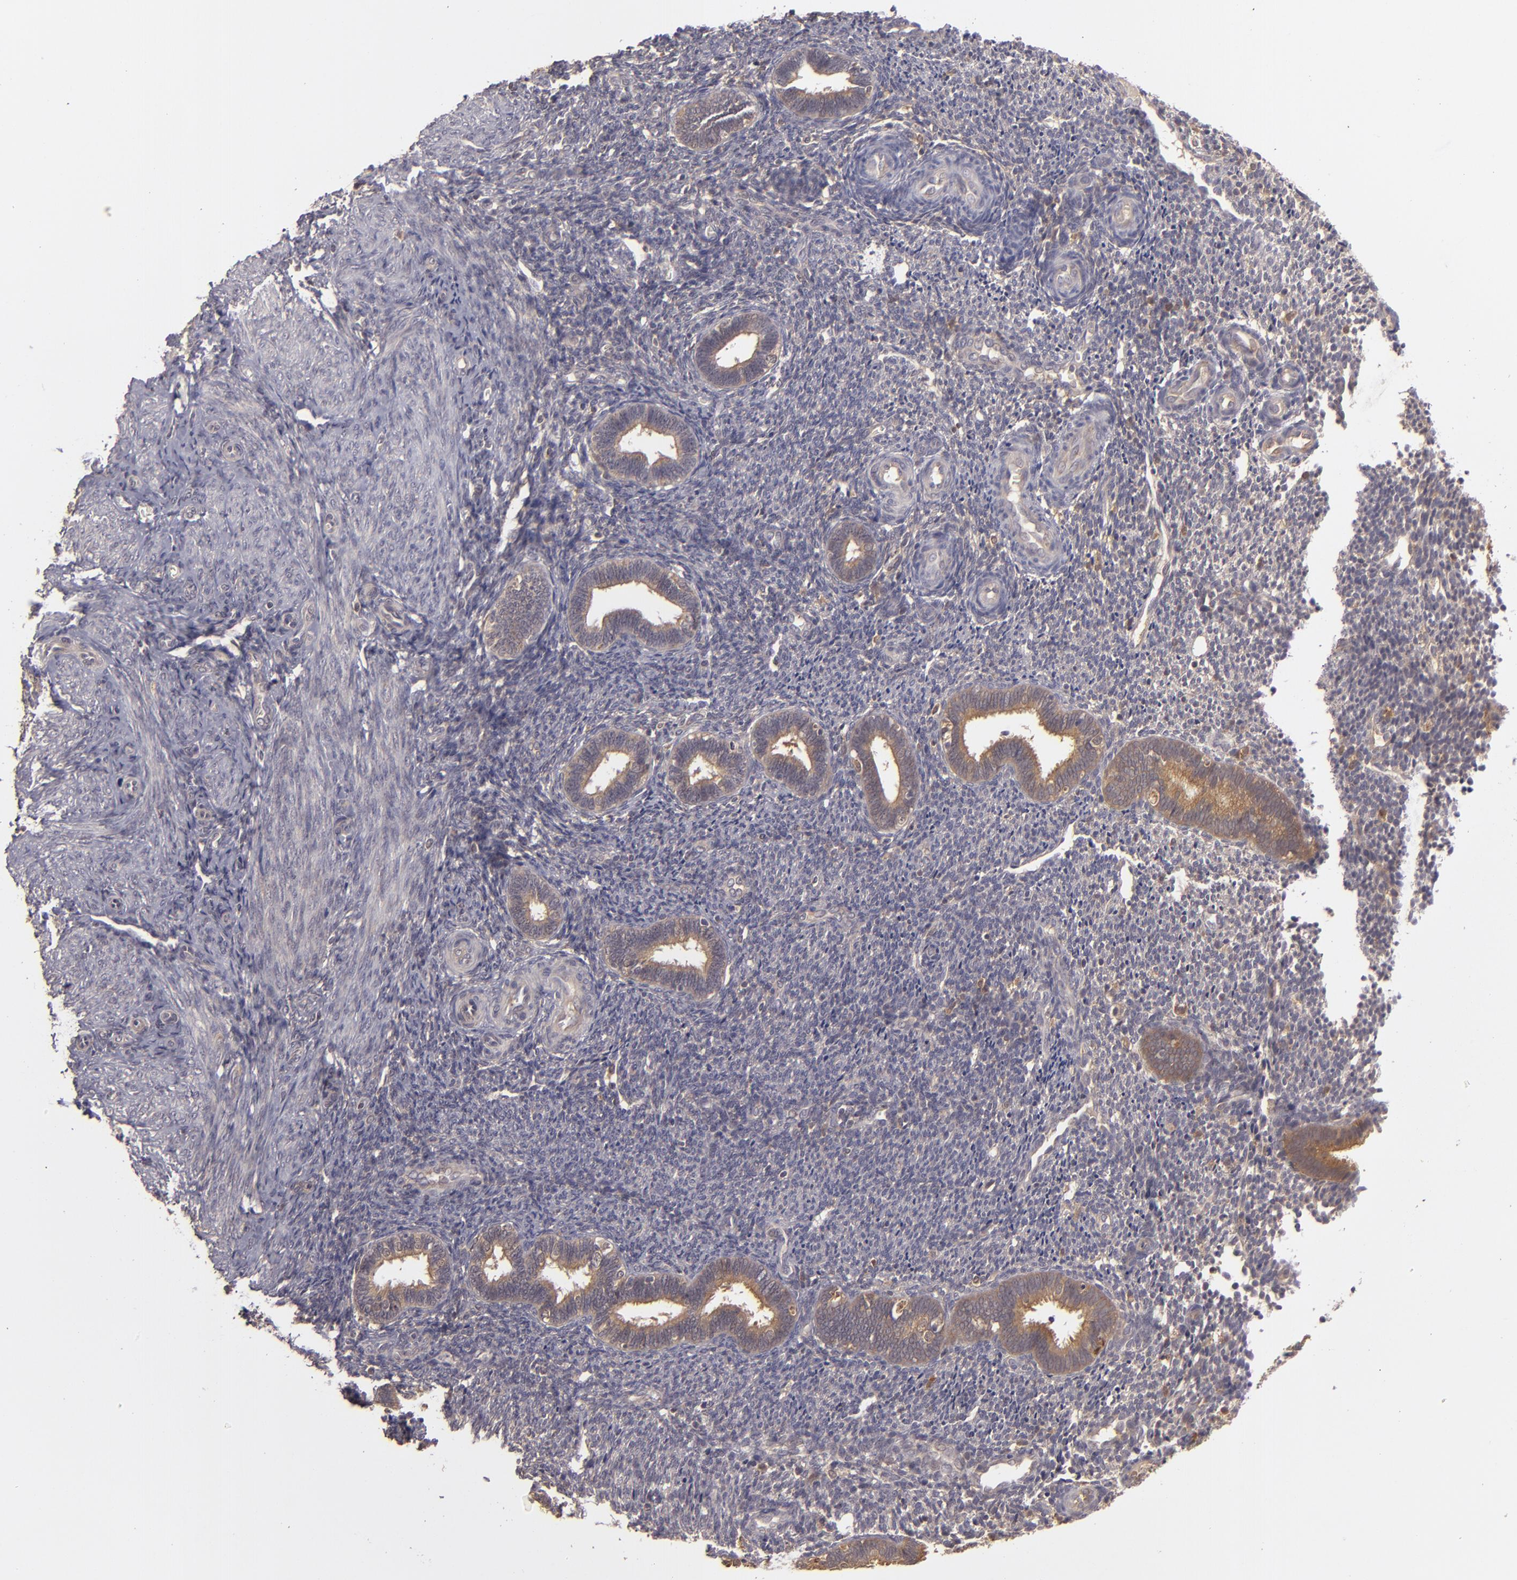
{"staining": {"intensity": "weak", "quantity": "<25%", "location": "cytoplasmic/membranous"}, "tissue": "endometrium", "cell_type": "Cells in endometrial stroma", "image_type": "normal", "snomed": [{"axis": "morphology", "description": "Normal tissue, NOS"}, {"axis": "topography", "description": "Endometrium"}], "caption": "An immunohistochemistry histopathology image of unremarkable endometrium is shown. There is no staining in cells in endometrial stroma of endometrium.", "gene": "PRKCD", "patient": {"sex": "female", "age": 27}}